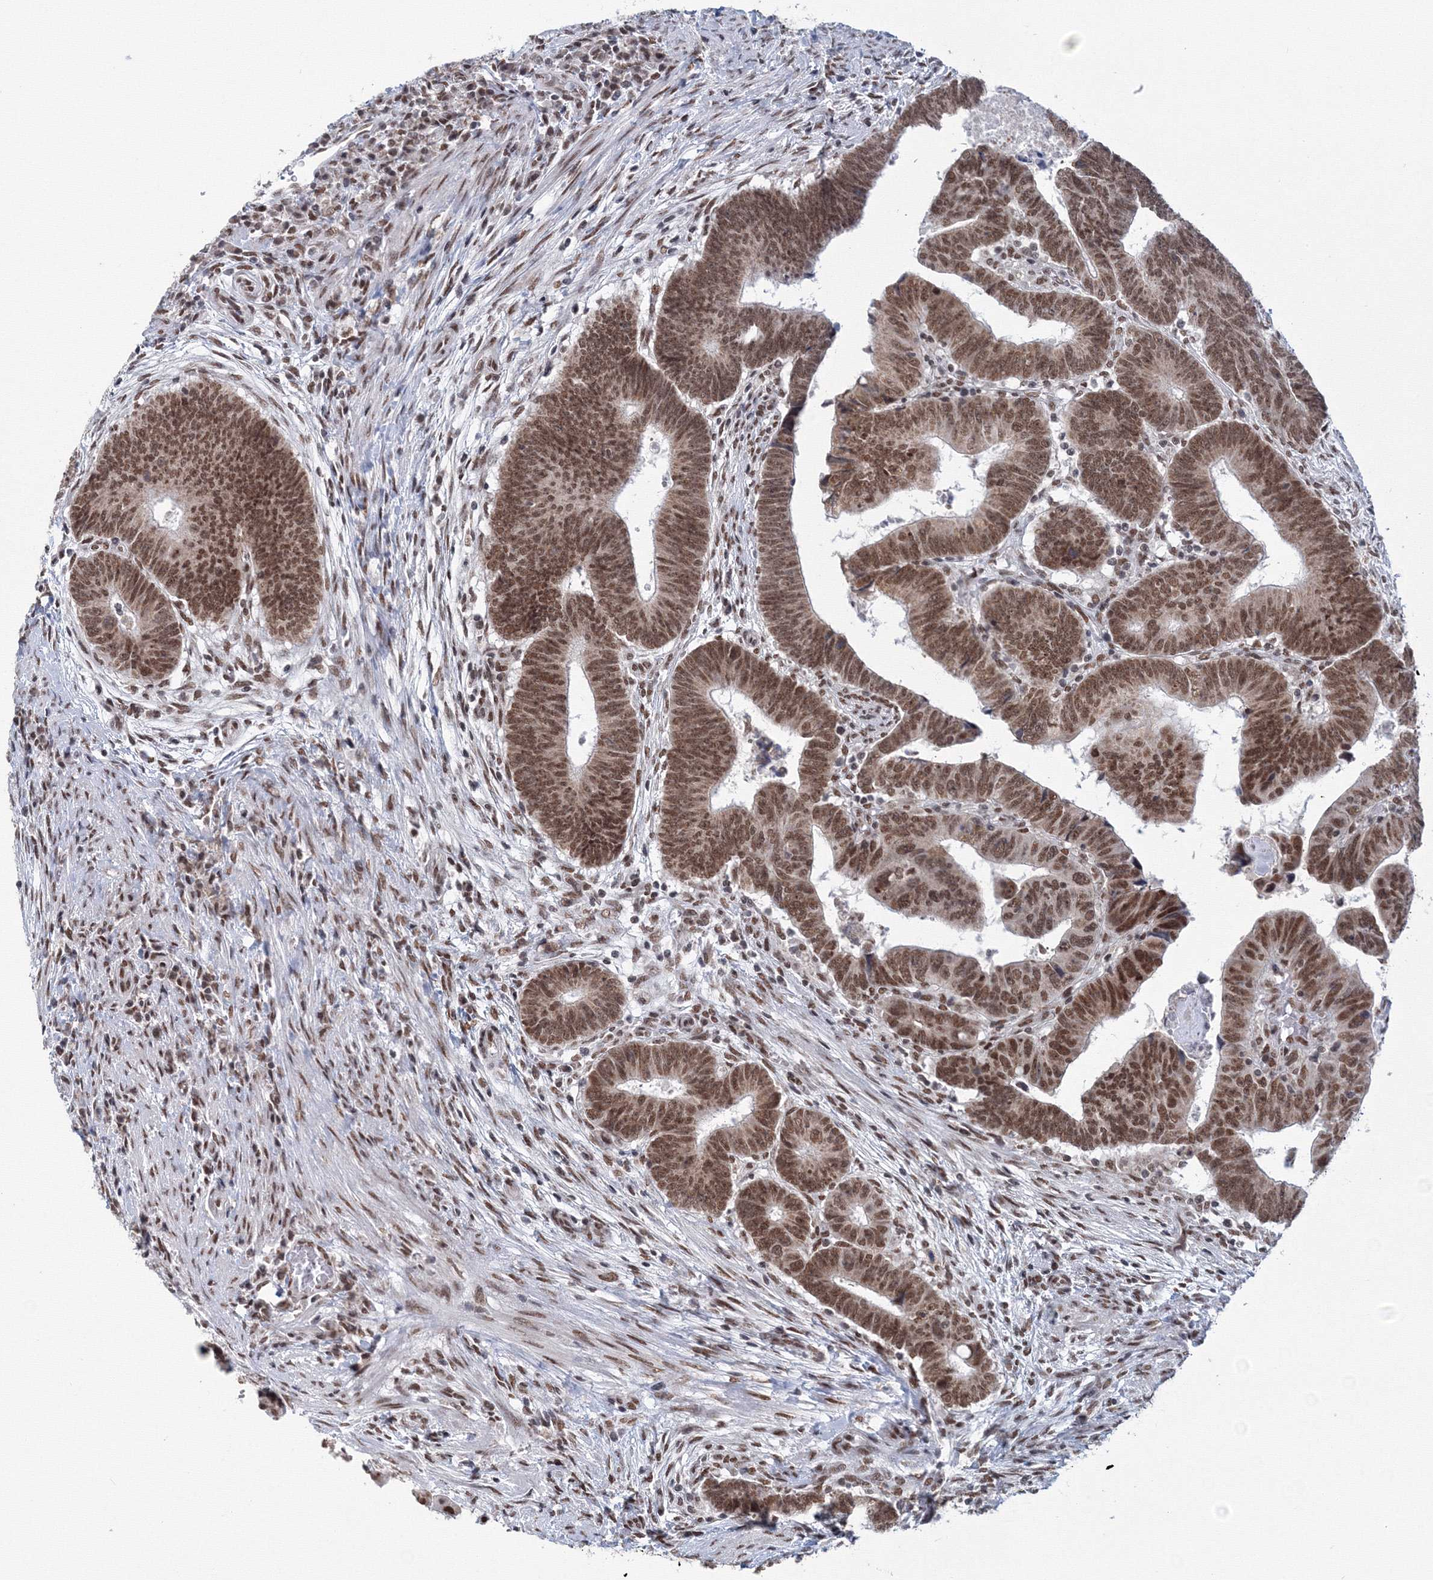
{"staining": {"intensity": "moderate", "quantity": ">75%", "location": "nuclear"}, "tissue": "colorectal cancer", "cell_type": "Tumor cells", "image_type": "cancer", "snomed": [{"axis": "morphology", "description": "Normal tissue, NOS"}, {"axis": "morphology", "description": "Adenocarcinoma, NOS"}, {"axis": "topography", "description": "Rectum"}], "caption": "Tumor cells exhibit moderate nuclear expression in about >75% of cells in colorectal adenocarcinoma.", "gene": "SF3B6", "patient": {"sex": "female", "age": 65}}